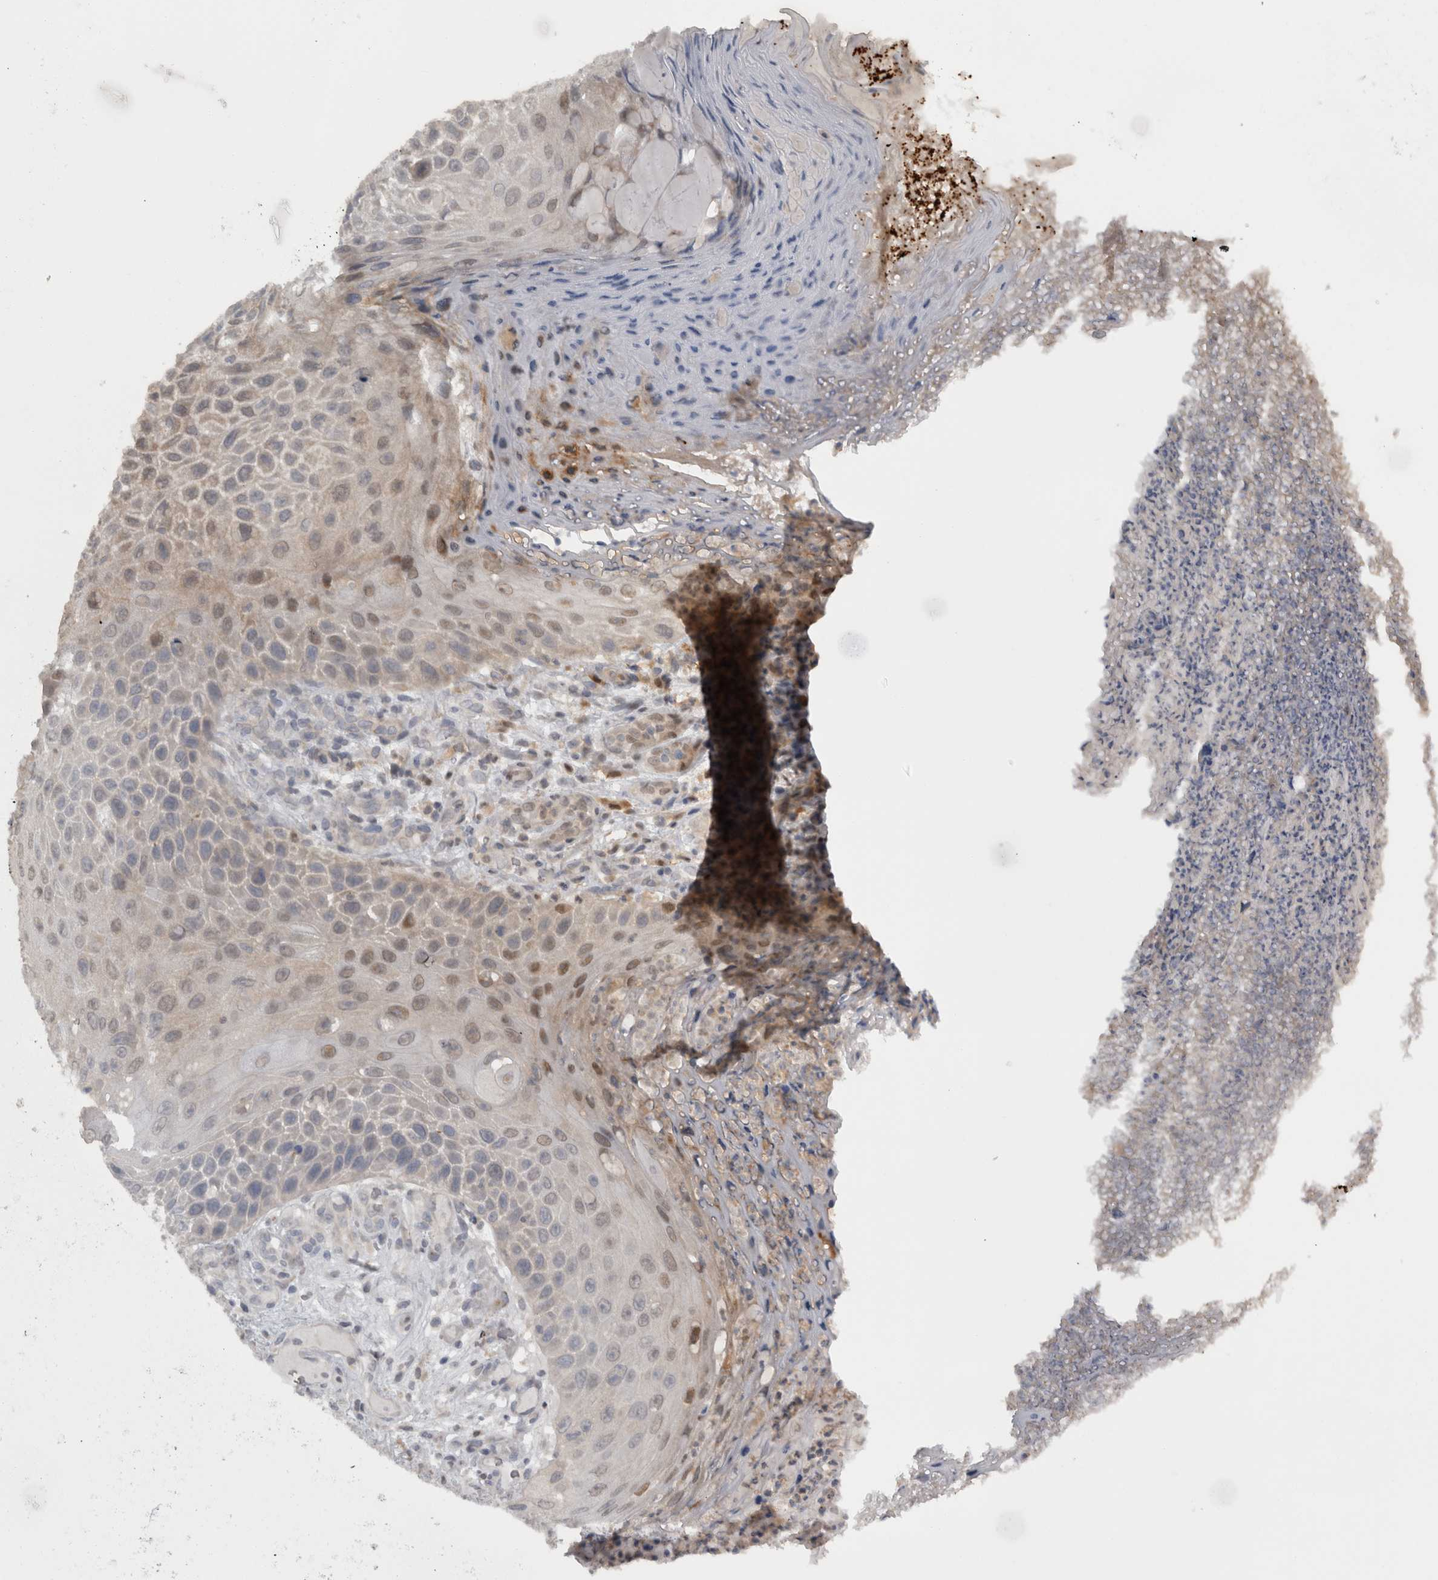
{"staining": {"intensity": "moderate", "quantity": "<25%", "location": "nuclear"}, "tissue": "skin cancer", "cell_type": "Tumor cells", "image_type": "cancer", "snomed": [{"axis": "morphology", "description": "Squamous cell carcinoma, NOS"}, {"axis": "topography", "description": "Skin"}], "caption": "Protein expression by immunohistochemistry reveals moderate nuclear positivity in approximately <25% of tumor cells in skin cancer (squamous cell carcinoma).", "gene": "SLCO5A1", "patient": {"sex": "female", "age": 88}}